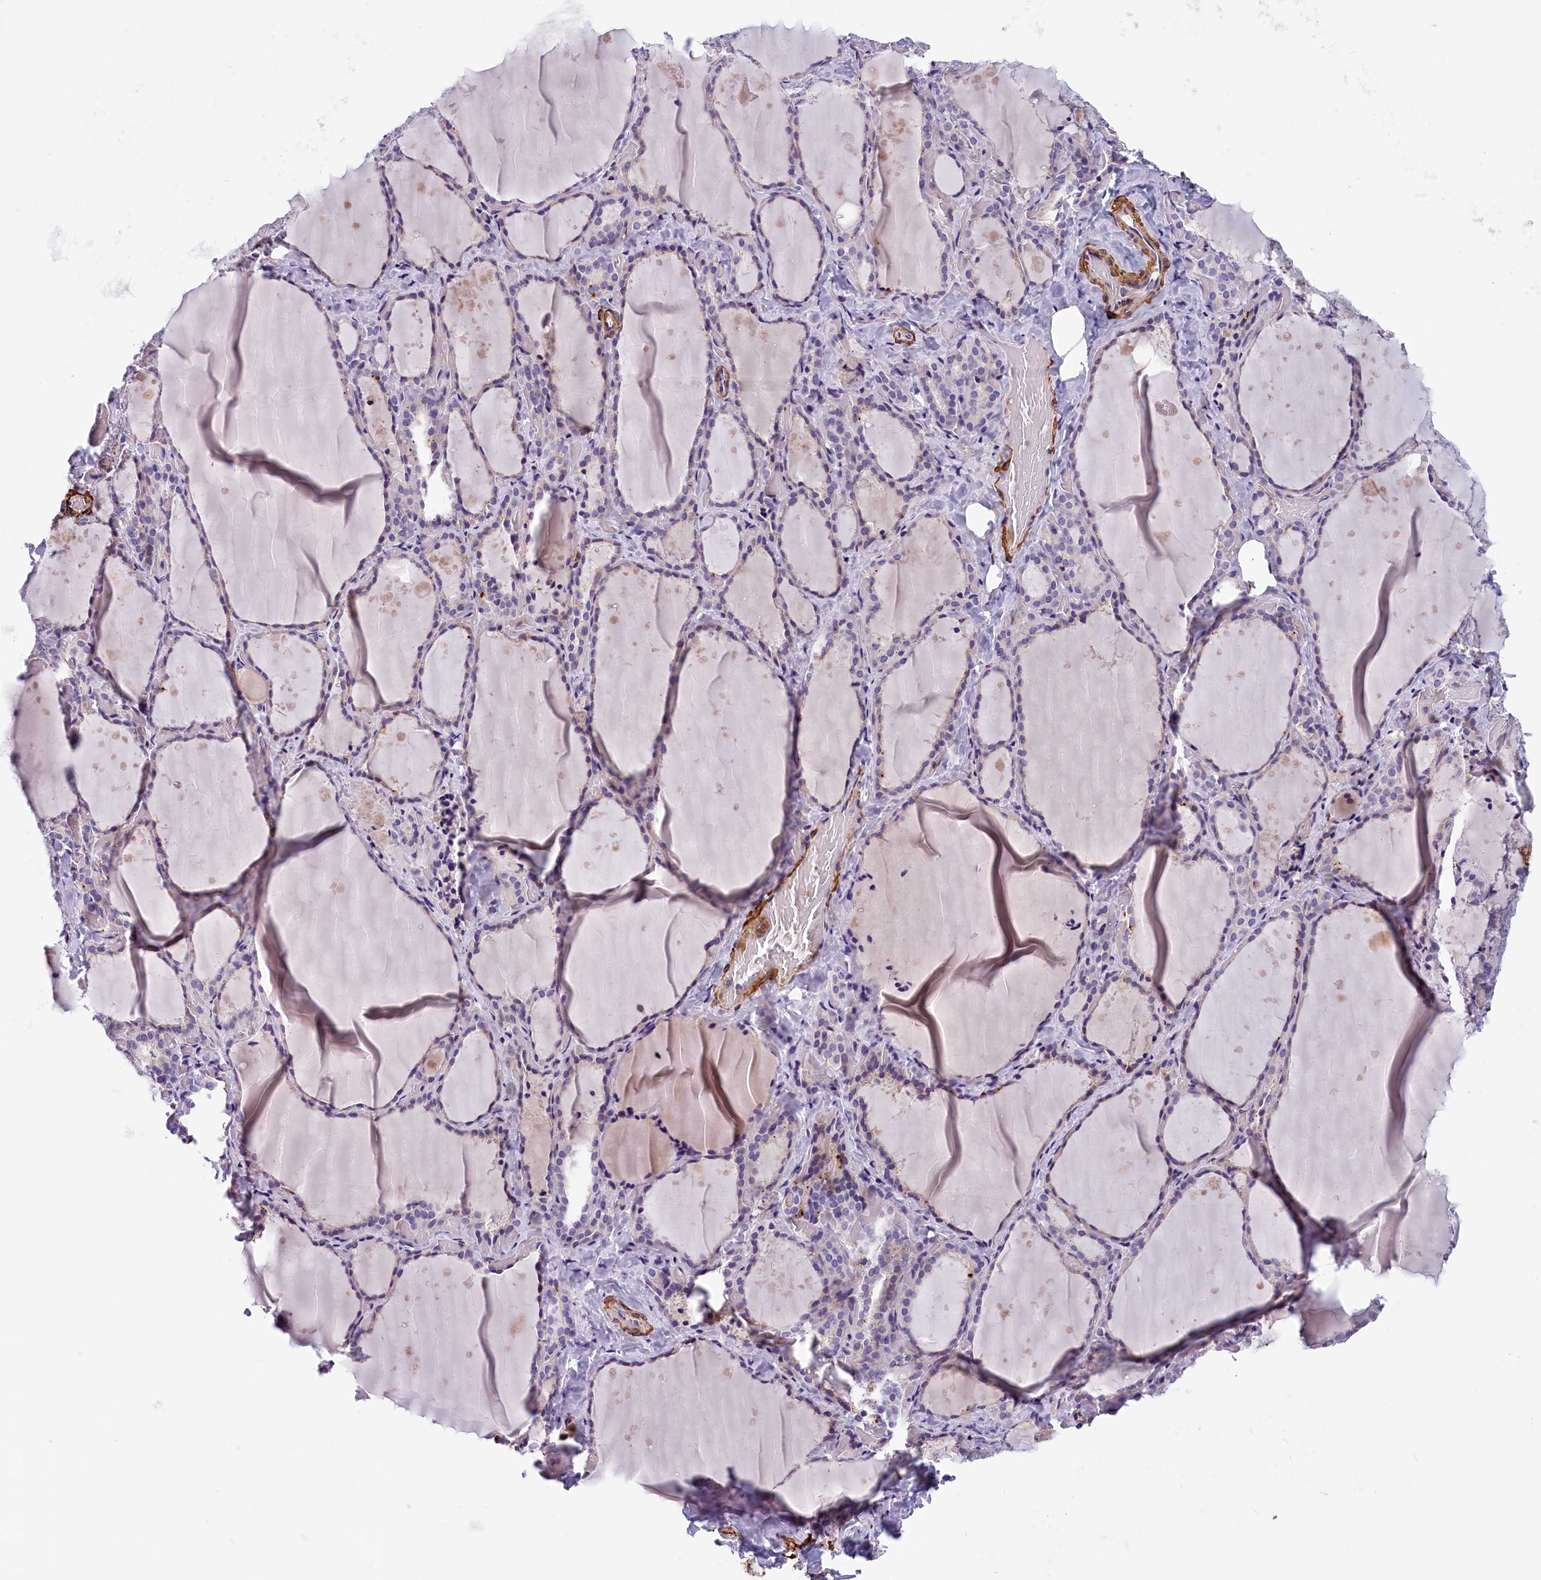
{"staining": {"intensity": "negative", "quantity": "none", "location": "none"}, "tissue": "thyroid gland", "cell_type": "Glandular cells", "image_type": "normal", "snomed": [{"axis": "morphology", "description": "Normal tissue, NOS"}, {"axis": "topography", "description": "Thyroid gland"}], "caption": "The micrograph exhibits no significant expression in glandular cells of thyroid gland.", "gene": "BCL2L13", "patient": {"sex": "female", "age": 44}}